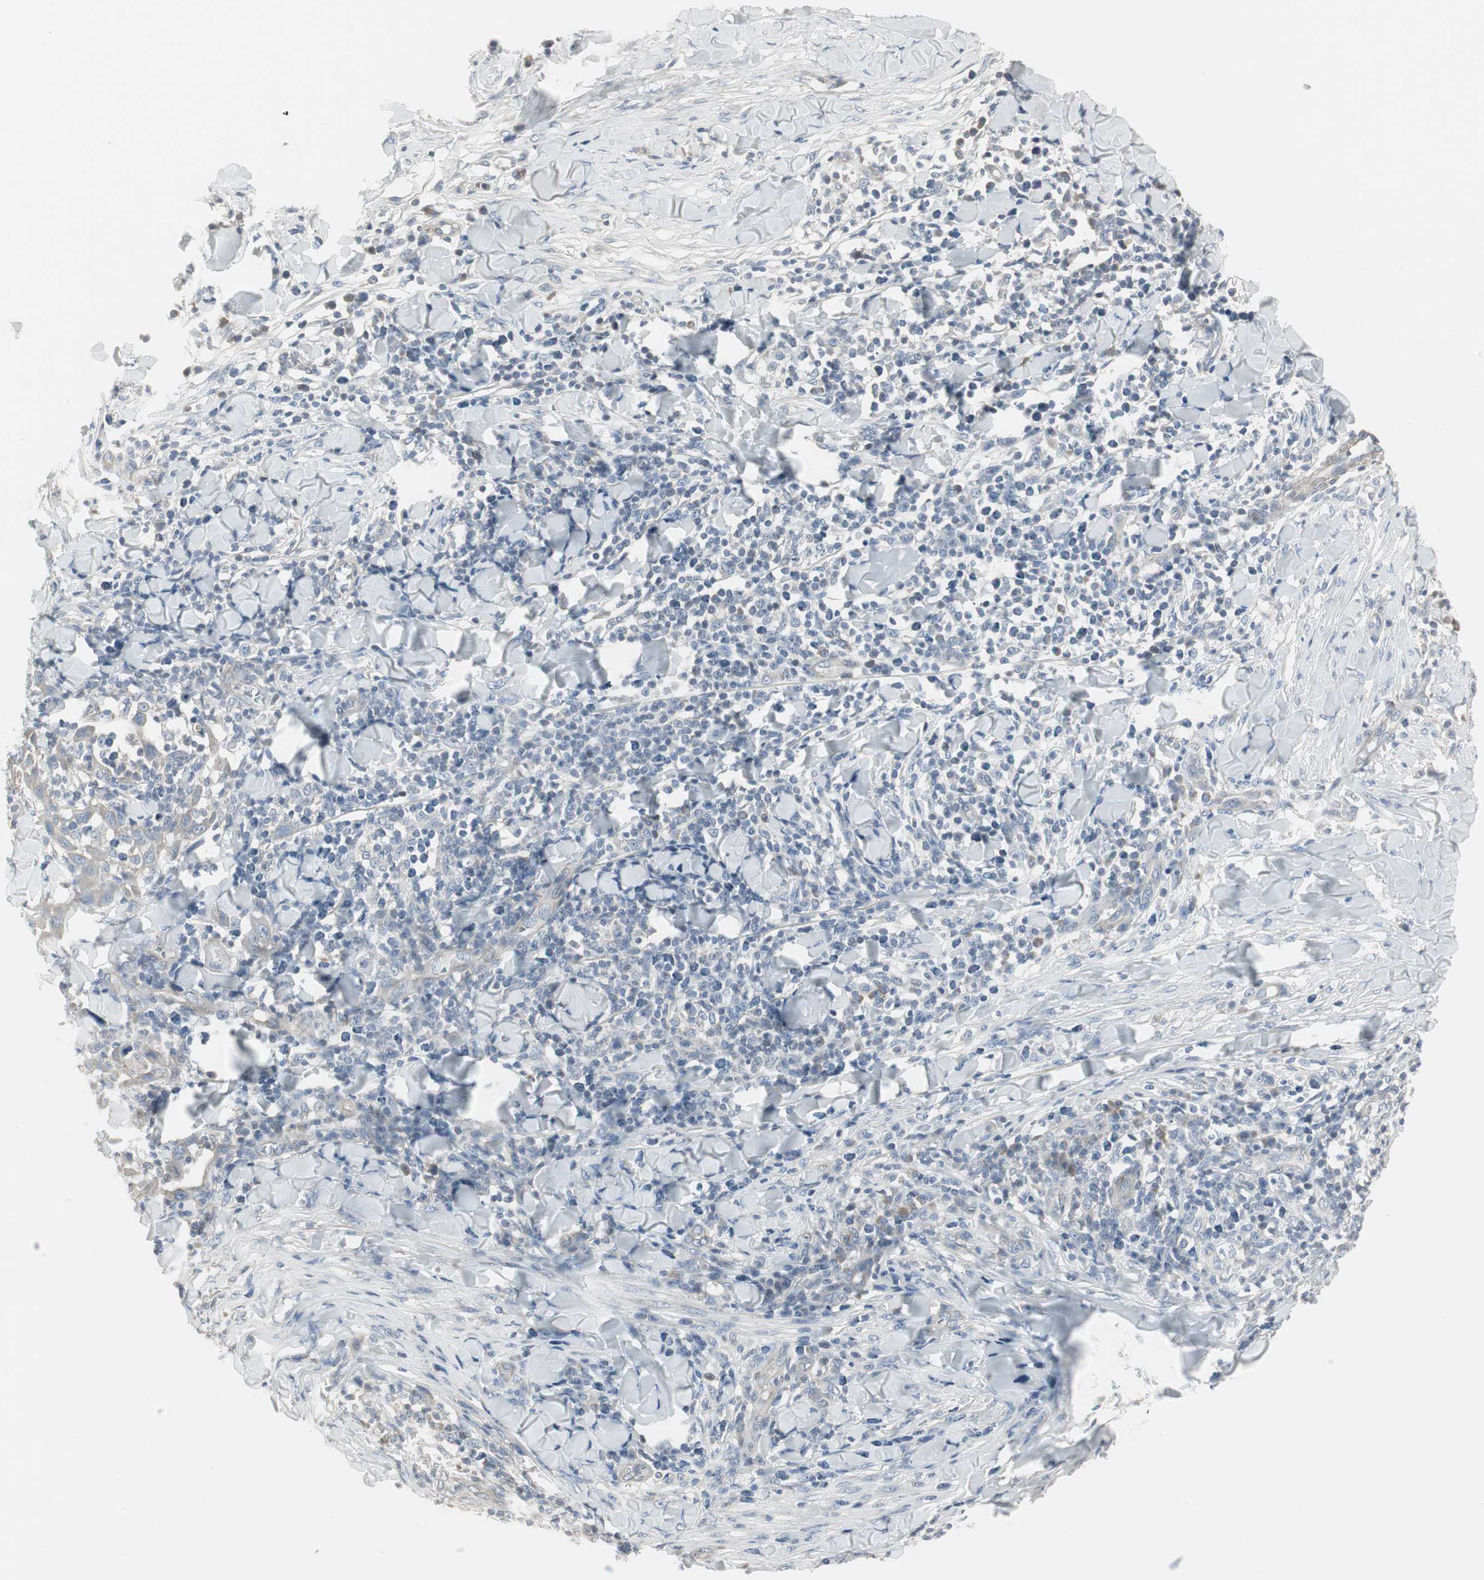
{"staining": {"intensity": "negative", "quantity": "none", "location": "none"}, "tissue": "skin cancer", "cell_type": "Tumor cells", "image_type": "cancer", "snomed": [{"axis": "morphology", "description": "Squamous cell carcinoma, NOS"}, {"axis": "topography", "description": "Skin"}], "caption": "High power microscopy image of an immunohistochemistry (IHC) micrograph of squamous cell carcinoma (skin), revealing no significant positivity in tumor cells.", "gene": "DMPK", "patient": {"sex": "male", "age": 24}}